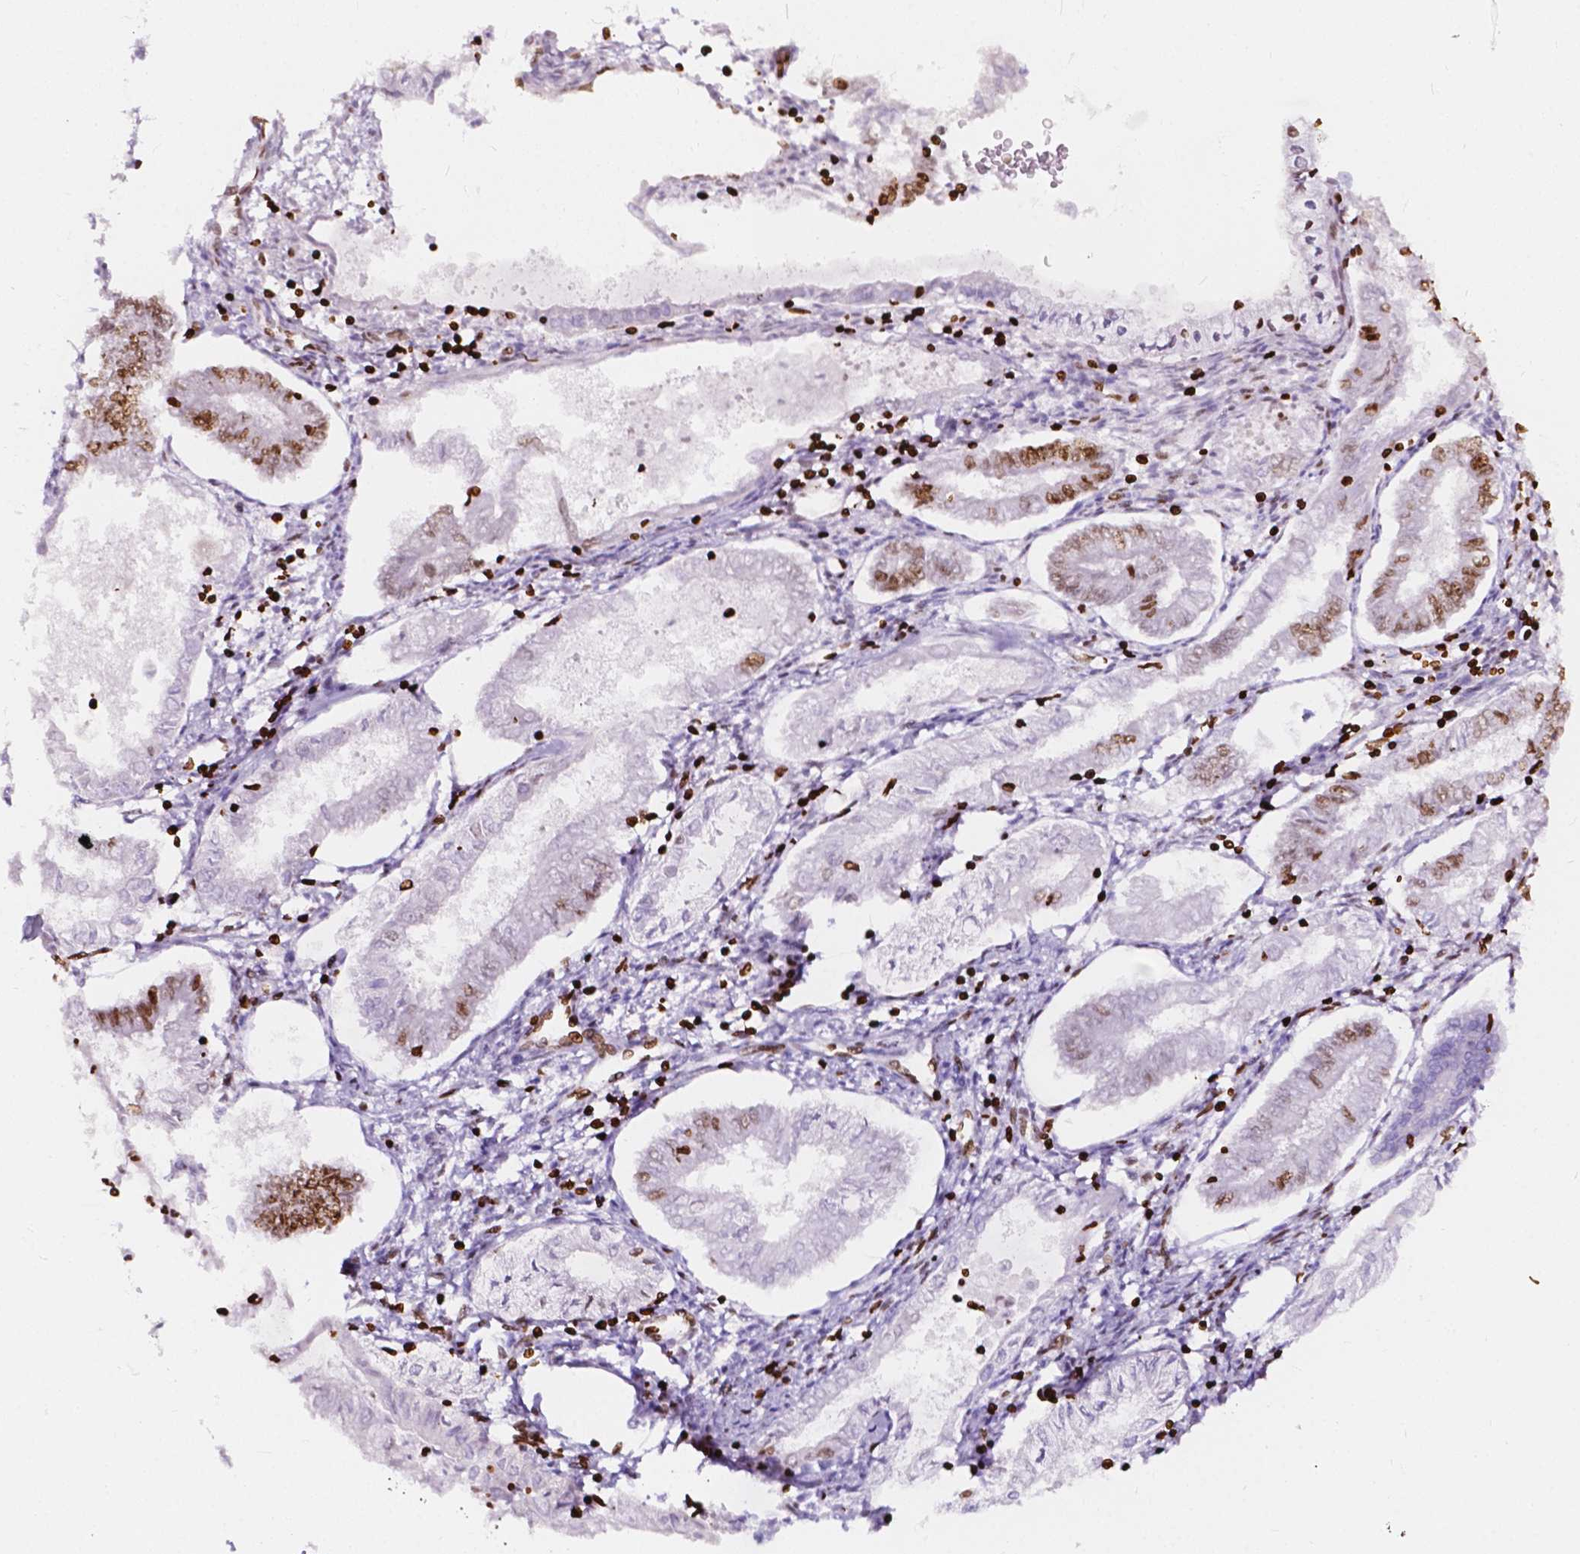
{"staining": {"intensity": "moderate", "quantity": "<25%", "location": "nuclear"}, "tissue": "endometrial cancer", "cell_type": "Tumor cells", "image_type": "cancer", "snomed": [{"axis": "morphology", "description": "Adenocarcinoma, NOS"}, {"axis": "topography", "description": "Endometrium"}], "caption": "Adenocarcinoma (endometrial) stained with immunohistochemistry (IHC) displays moderate nuclear staining in approximately <25% of tumor cells.", "gene": "CBY3", "patient": {"sex": "female", "age": 68}}